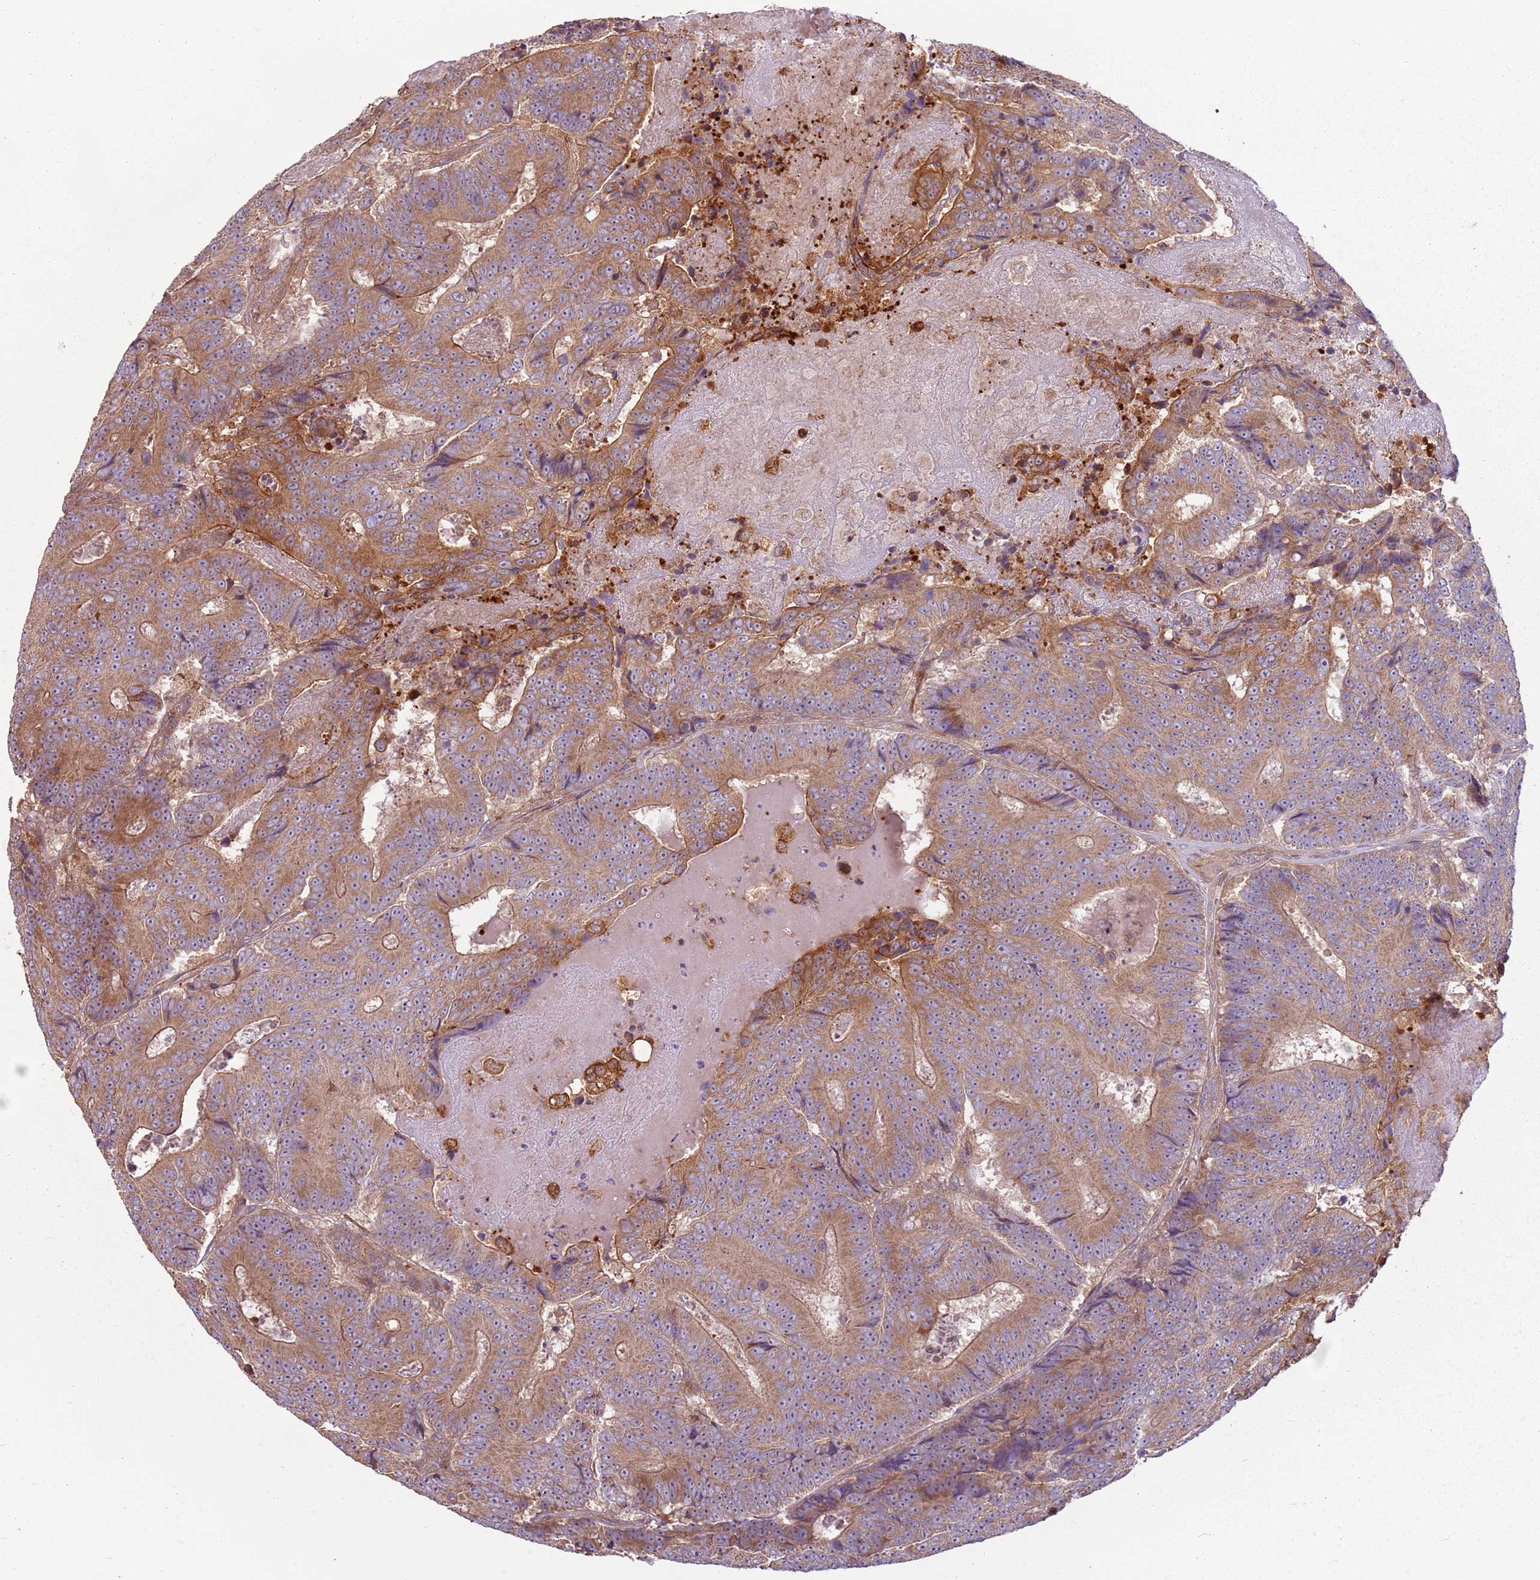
{"staining": {"intensity": "moderate", "quantity": ">75%", "location": "cytoplasmic/membranous"}, "tissue": "colorectal cancer", "cell_type": "Tumor cells", "image_type": "cancer", "snomed": [{"axis": "morphology", "description": "Adenocarcinoma, NOS"}, {"axis": "topography", "description": "Colon"}], "caption": "IHC histopathology image of adenocarcinoma (colorectal) stained for a protein (brown), which demonstrates medium levels of moderate cytoplasmic/membranous positivity in approximately >75% of tumor cells.", "gene": "RPL21", "patient": {"sex": "male", "age": 83}}